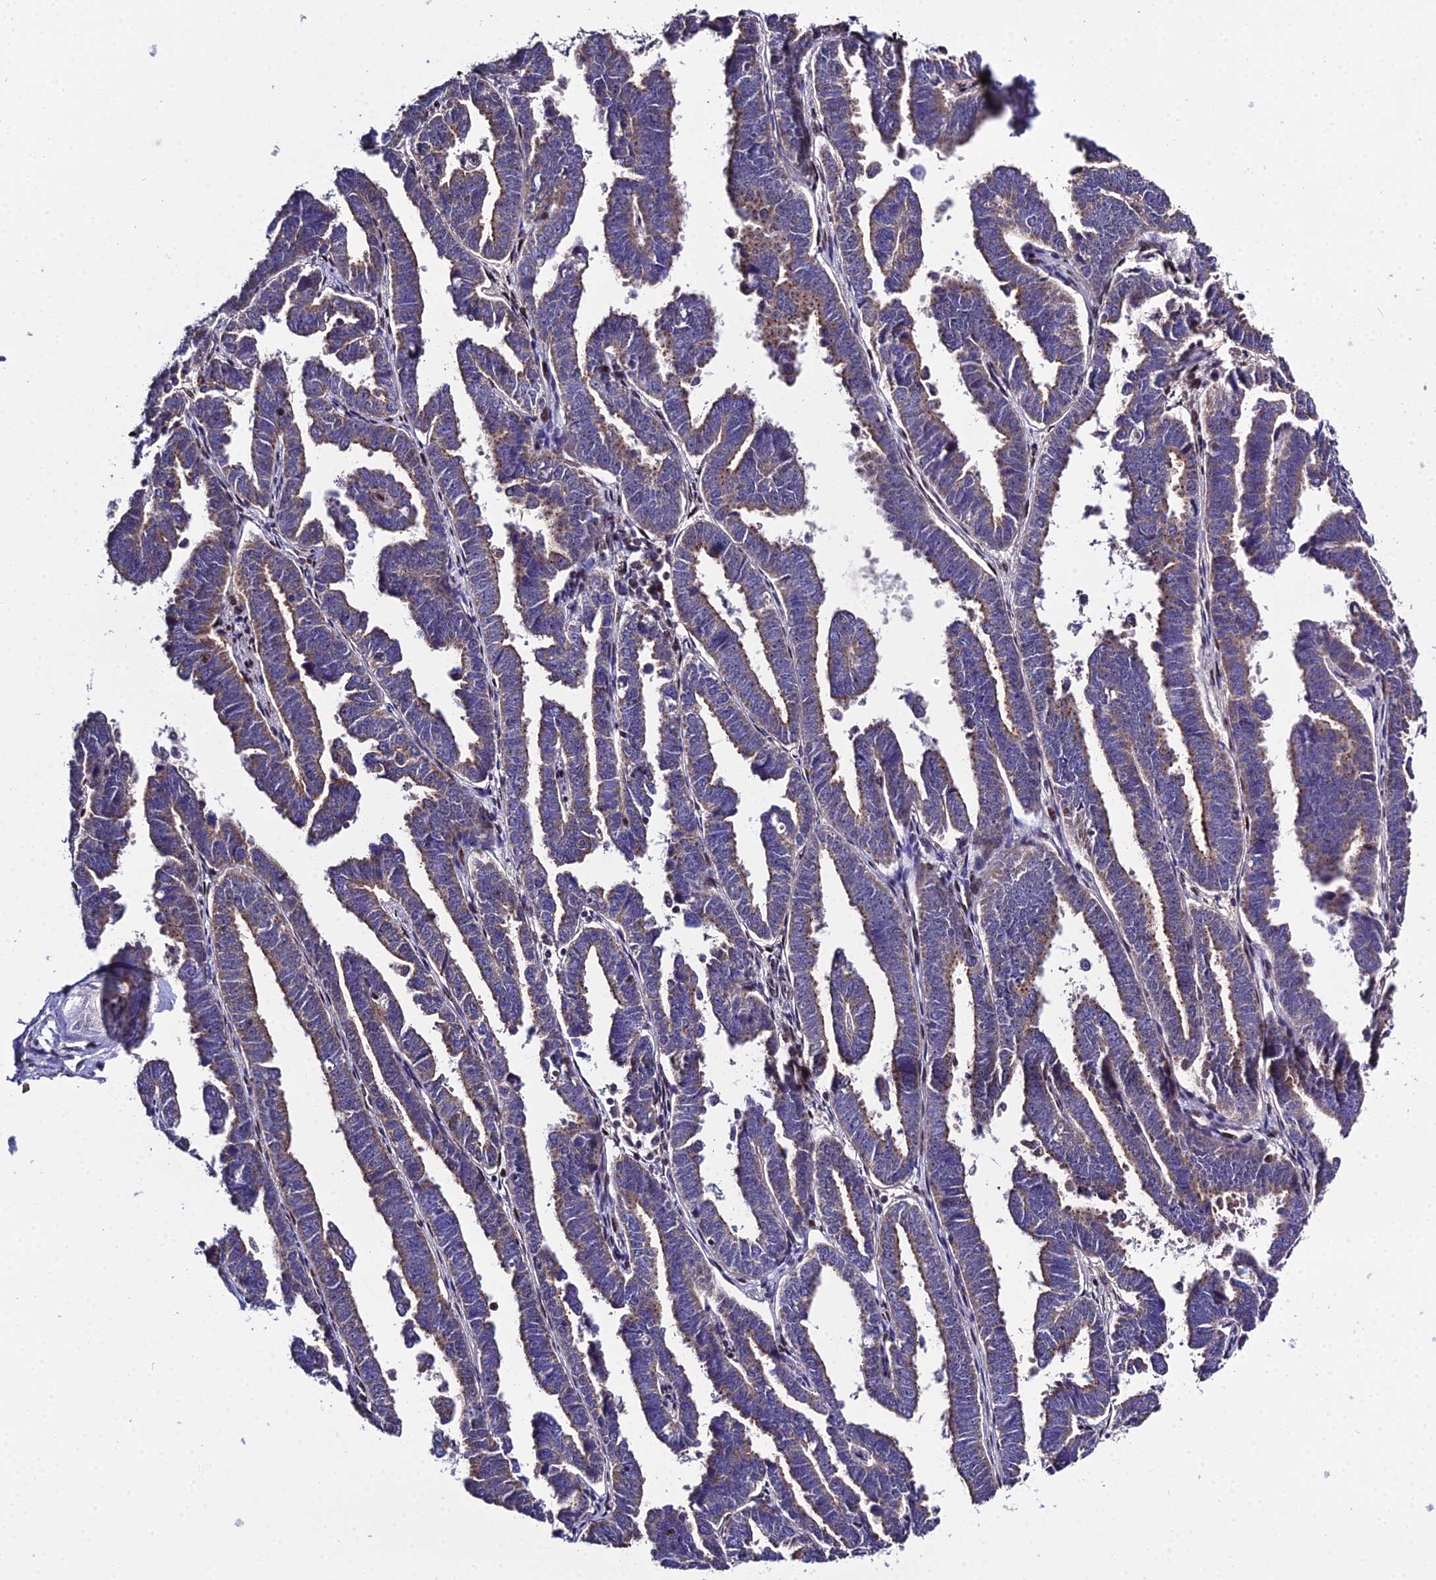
{"staining": {"intensity": "weak", "quantity": "25%-75%", "location": "cytoplasmic/membranous"}, "tissue": "endometrial cancer", "cell_type": "Tumor cells", "image_type": "cancer", "snomed": [{"axis": "morphology", "description": "Adenocarcinoma, NOS"}, {"axis": "topography", "description": "Endometrium"}], "caption": "A high-resolution micrograph shows IHC staining of endometrial cancer (adenocarcinoma), which reveals weak cytoplasmic/membranous staining in approximately 25%-75% of tumor cells.", "gene": "ARL2", "patient": {"sex": "female", "age": 75}}